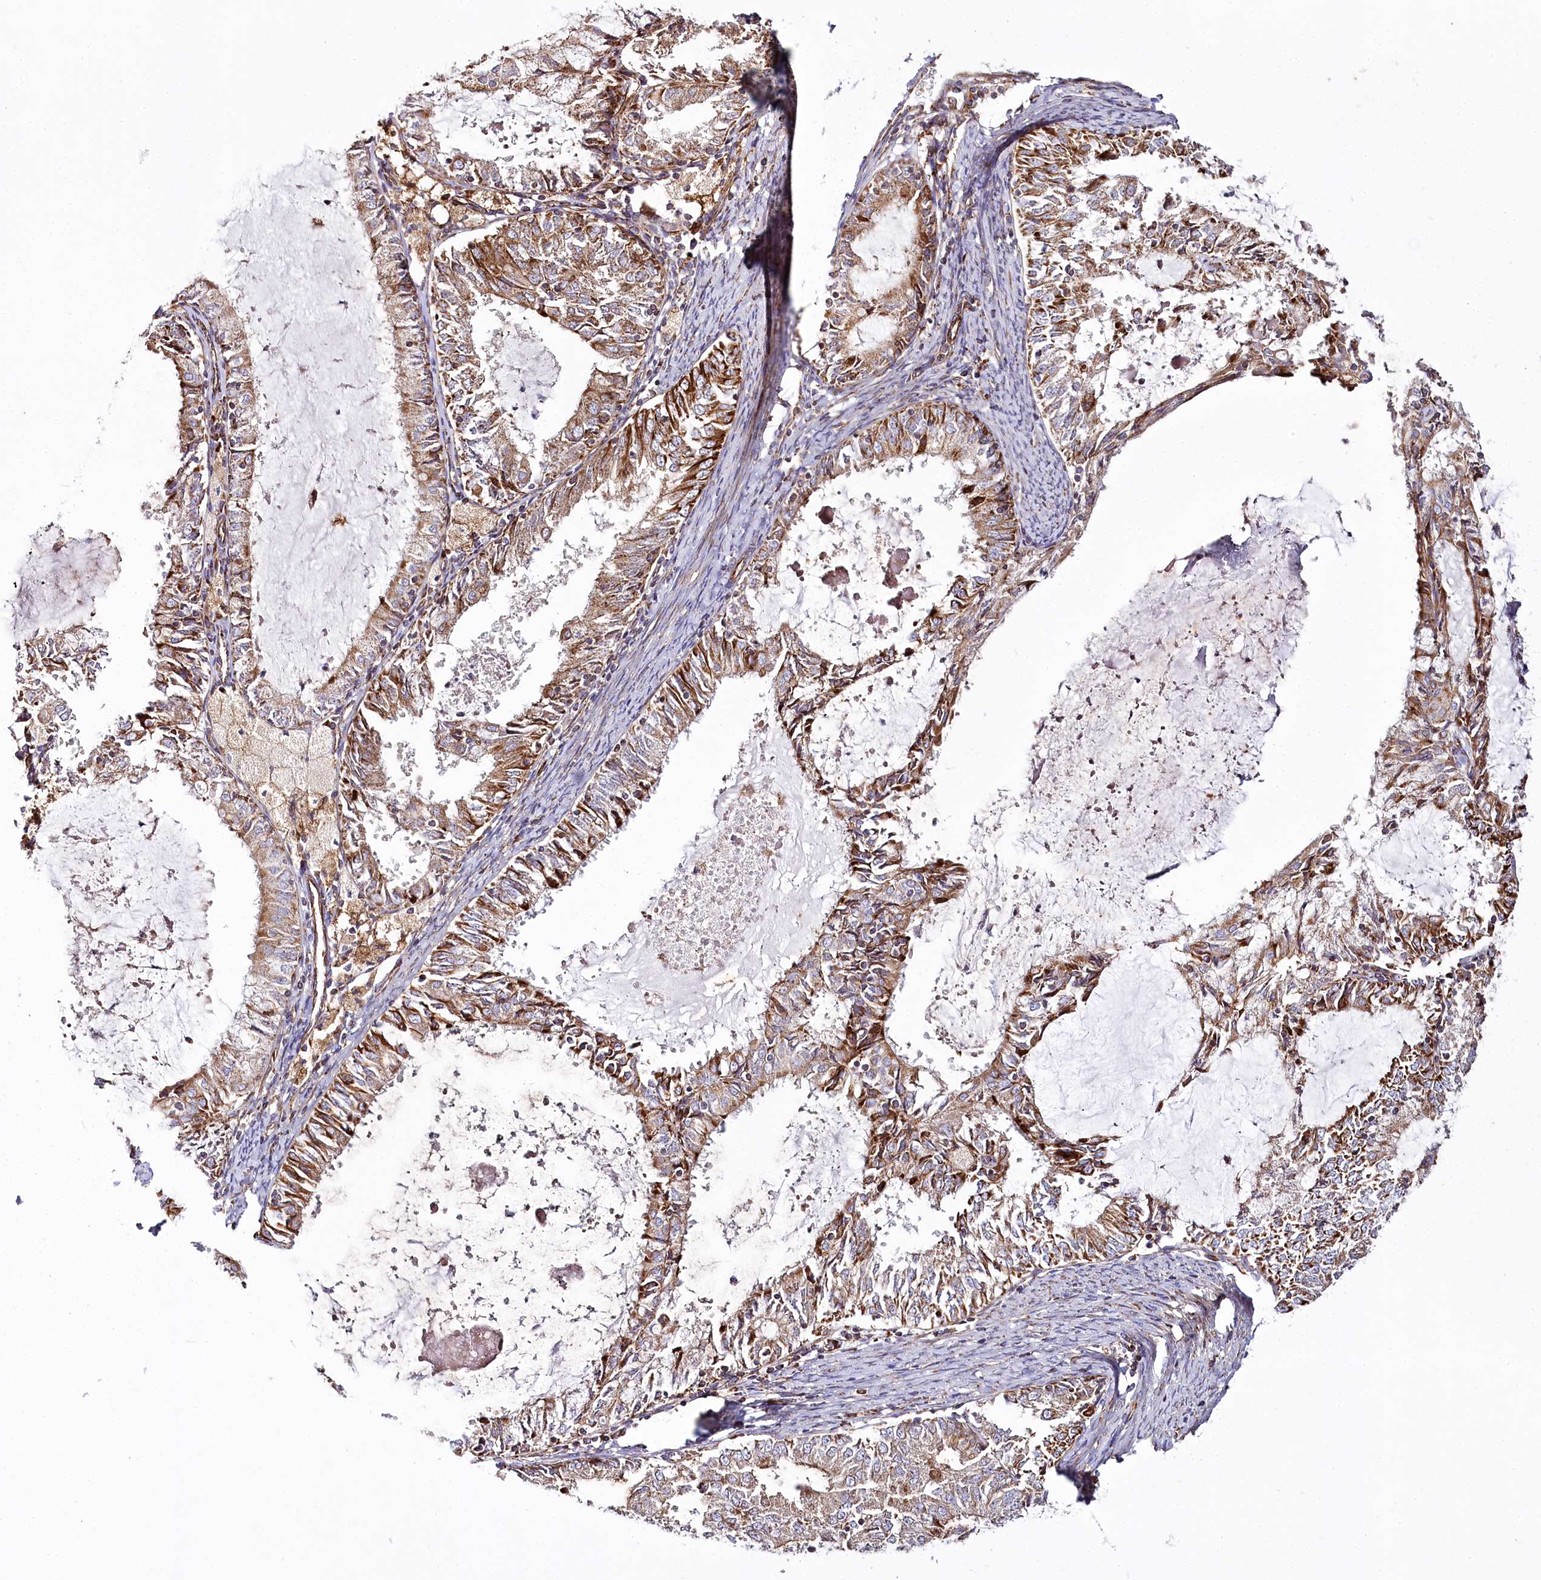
{"staining": {"intensity": "strong", "quantity": ">75%", "location": "cytoplasmic/membranous"}, "tissue": "endometrial cancer", "cell_type": "Tumor cells", "image_type": "cancer", "snomed": [{"axis": "morphology", "description": "Adenocarcinoma, NOS"}, {"axis": "topography", "description": "Endometrium"}], "caption": "Endometrial cancer tissue reveals strong cytoplasmic/membranous expression in about >75% of tumor cells, visualized by immunohistochemistry.", "gene": "THUMPD3", "patient": {"sex": "female", "age": 57}}